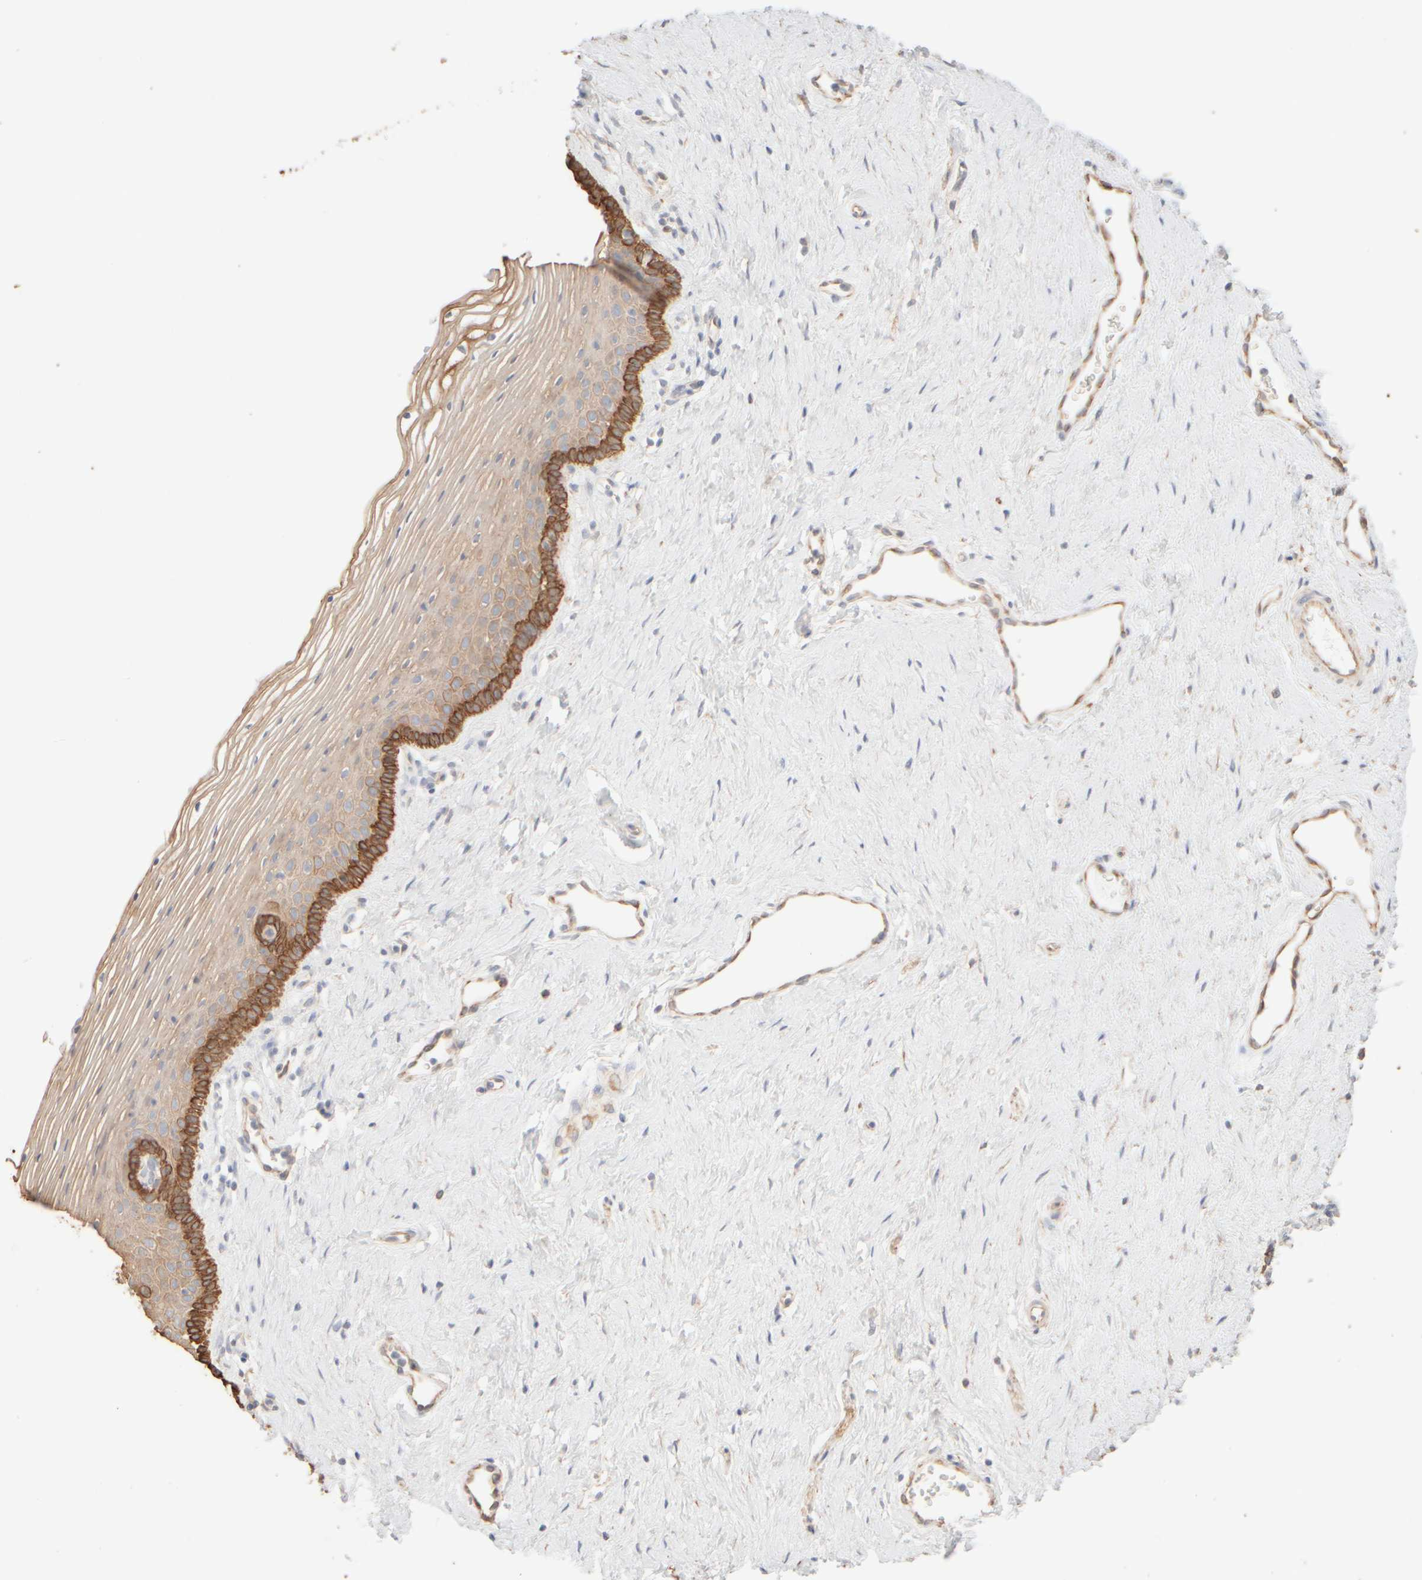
{"staining": {"intensity": "strong", "quantity": "25%-75%", "location": "cytoplasmic/membranous"}, "tissue": "vagina", "cell_type": "Squamous epithelial cells", "image_type": "normal", "snomed": [{"axis": "morphology", "description": "Normal tissue, NOS"}, {"axis": "topography", "description": "Vagina"}], "caption": "Immunohistochemical staining of normal human vagina reveals strong cytoplasmic/membranous protein expression in about 25%-75% of squamous epithelial cells. The staining was performed using DAB, with brown indicating positive protein expression. Nuclei are stained blue with hematoxylin.", "gene": "KRT15", "patient": {"sex": "female", "age": 32}}